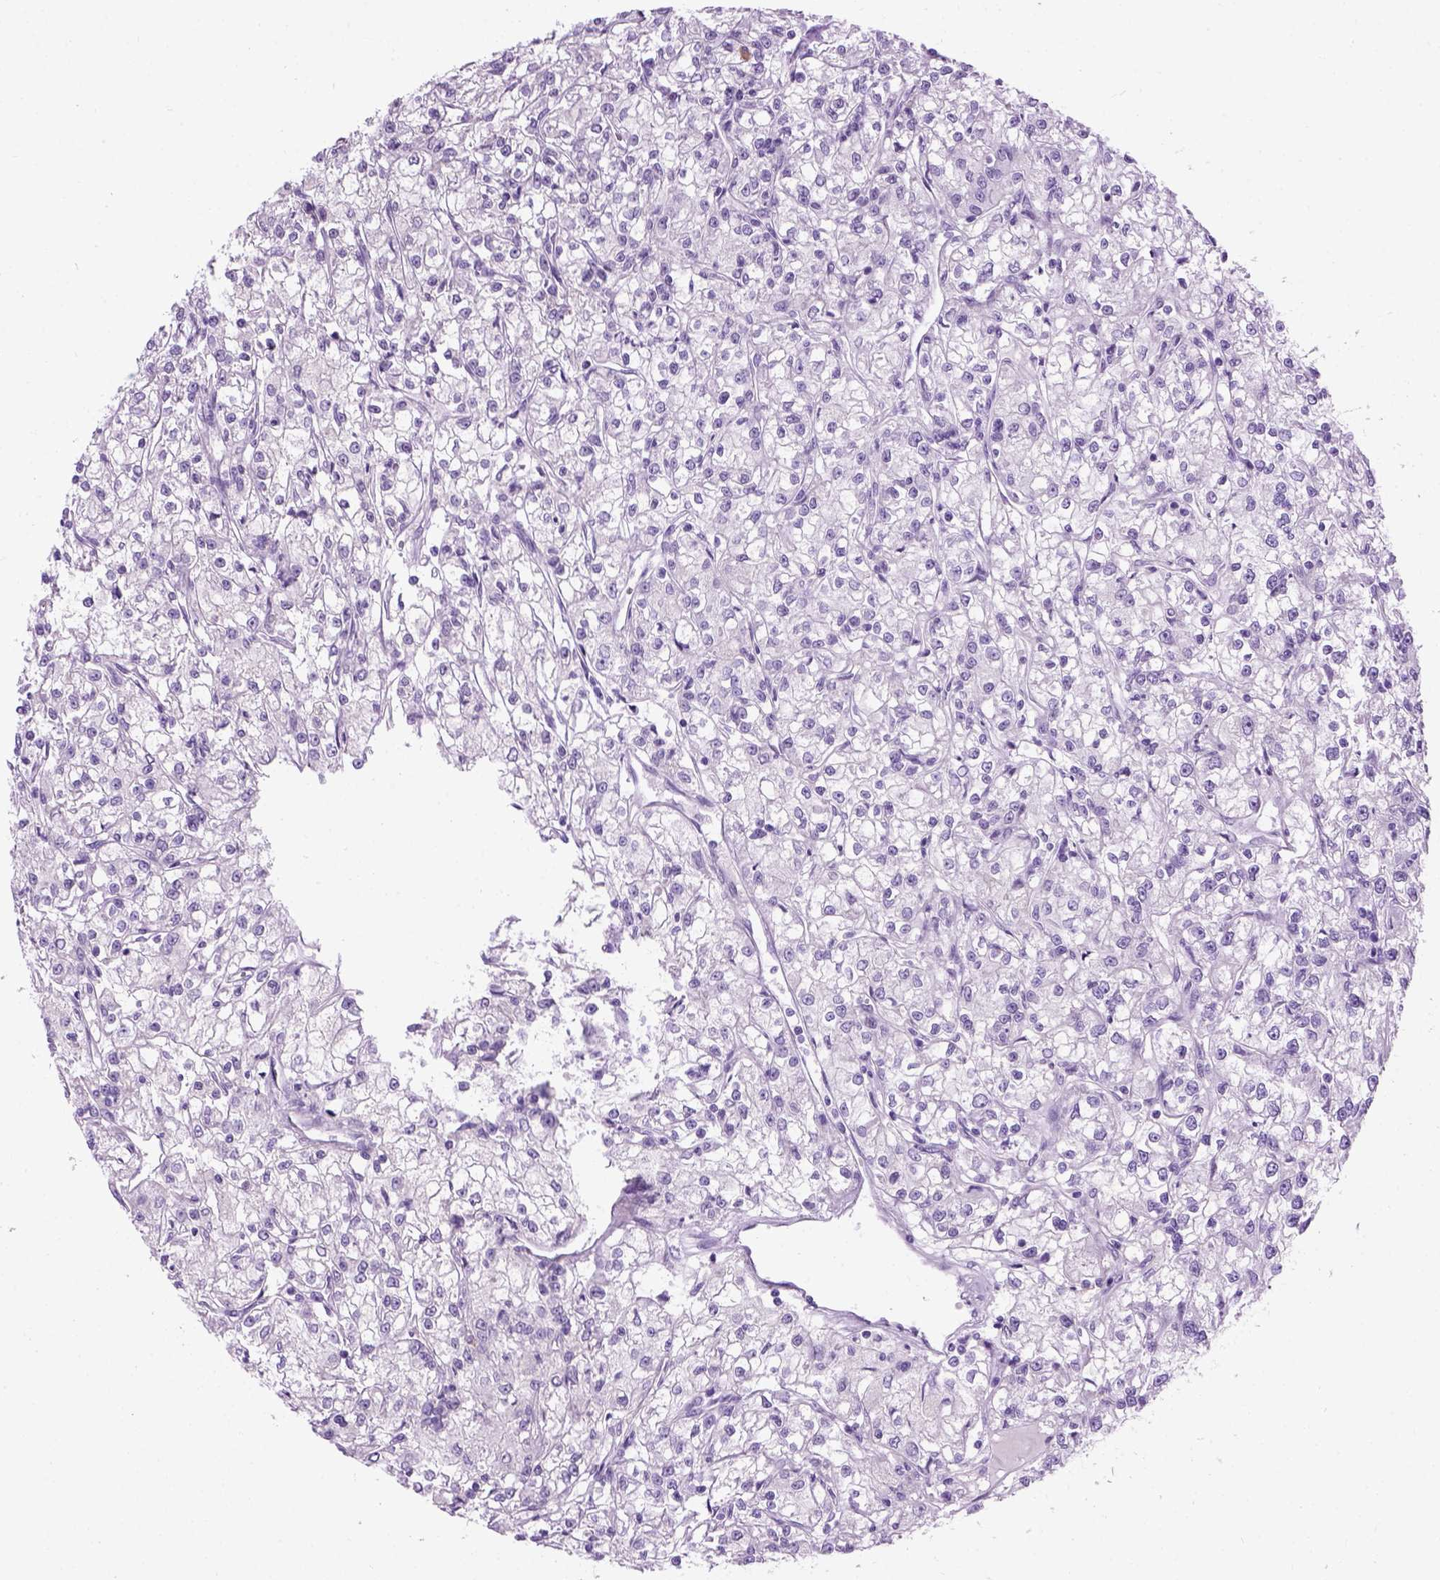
{"staining": {"intensity": "negative", "quantity": "none", "location": "none"}, "tissue": "renal cancer", "cell_type": "Tumor cells", "image_type": "cancer", "snomed": [{"axis": "morphology", "description": "Adenocarcinoma, NOS"}, {"axis": "topography", "description": "Kidney"}], "caption": "Human renal cancer stained for a protein using immunohistochemistry (IHC) displays no expression in tumor cells.", "gene": "GABRB2", "patient": {"sex": "female", "age": 59}}